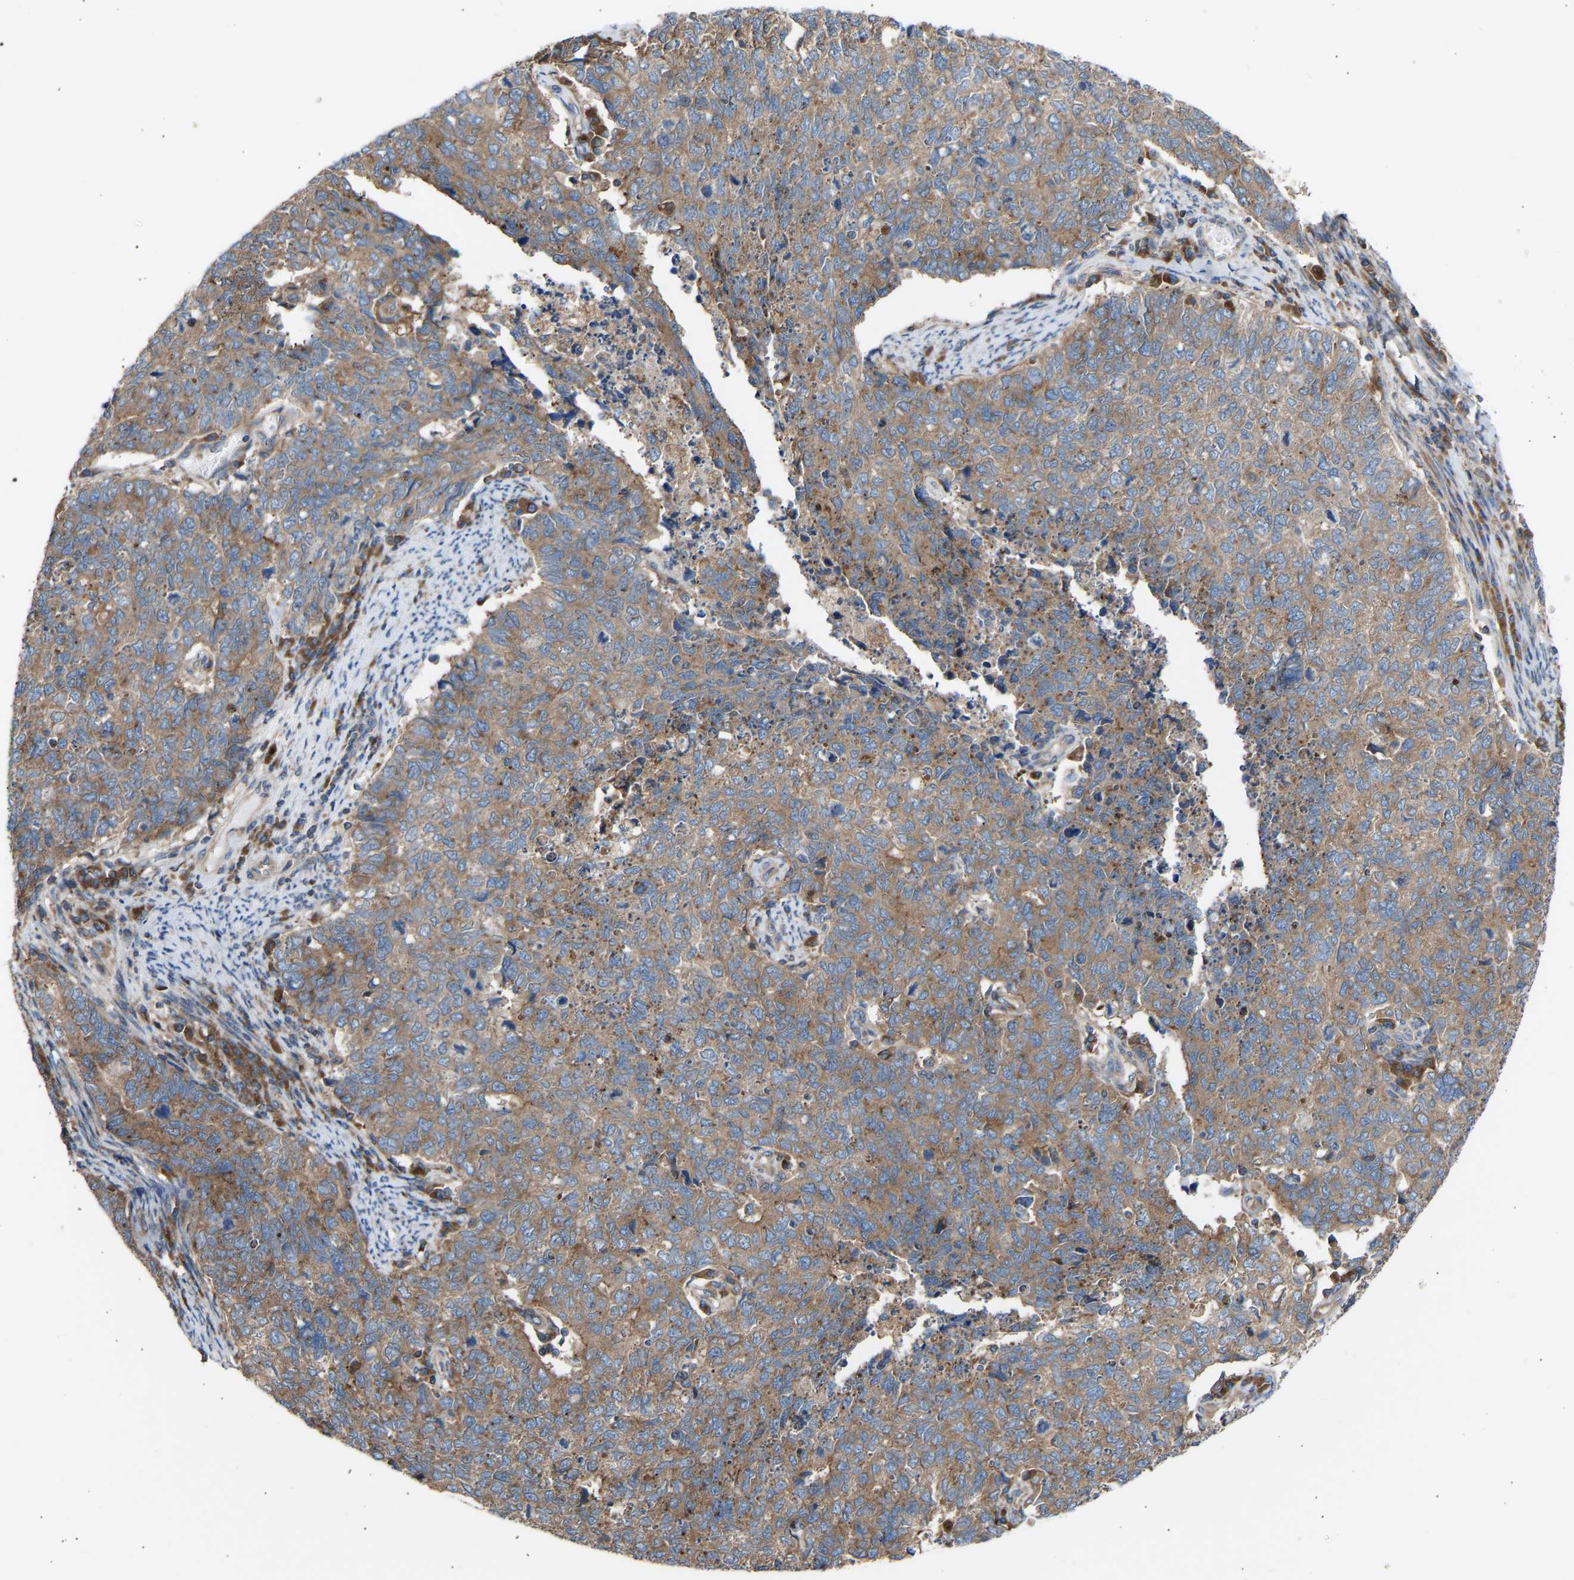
{"staining": {"intensity": "moderate", "quantity": ">75%", "location": "cytoplasmic/membranous"}, "tissue": "cervical cancer", "cell_type": "Tumor cells", "image_type": "cancer", "snomed": [{"axis": "morphology", "description": "Squamous cell carcinoma, NOS"}, {"axis": "topography", "description": "Cervix"}], "caption": "Moderate cytoplasmic/membranous protein staining is identified in about >75% of tumor cells in cervical cancer (squamous cell carcinoma). (DAB (3,3'-diaminobenzidine) = brown stain, brightfield microscopy at high magnification).", "gene": "GCN1", "patient": {"sex": "female", "age": 63}}